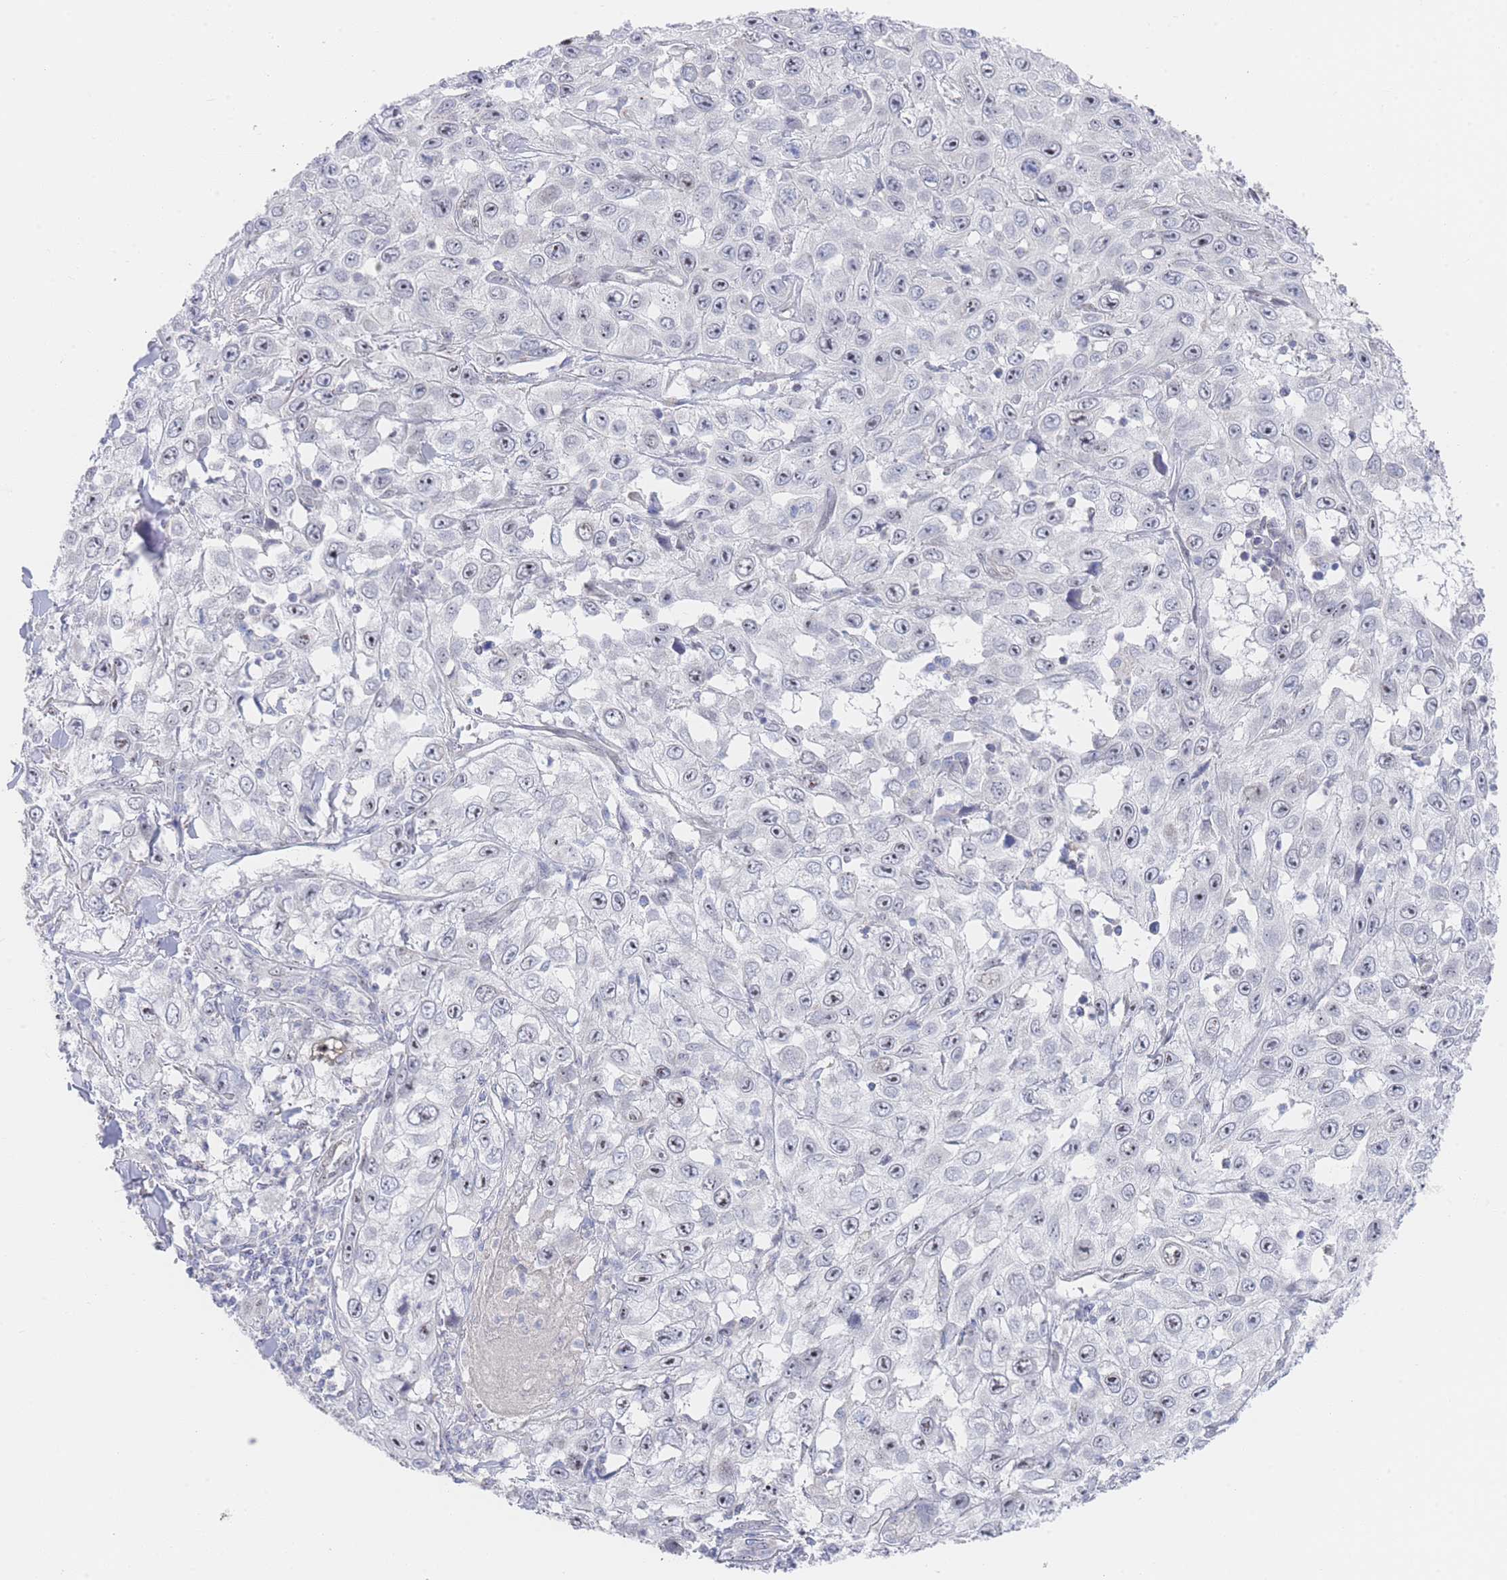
{"staining": {"intensity": "negative", "quantity": "none", "location": "none"}, "tissue": "skin cancer", "cell_type": "Tumor cells", "image_type": "cancer", "snomed": [{"axis": "morphology", "description": "Squamous cell carcinoma, NOS"}, {"axis": "topography", "description": "Skin"}], "caption": "Immunohistochemical staining of human skin cancer (squamous cell carcinoma) reveals no significant positivity in tumor cells.", "gene": "ZNF142", "patient": {"sex": "male", "age": 82}}